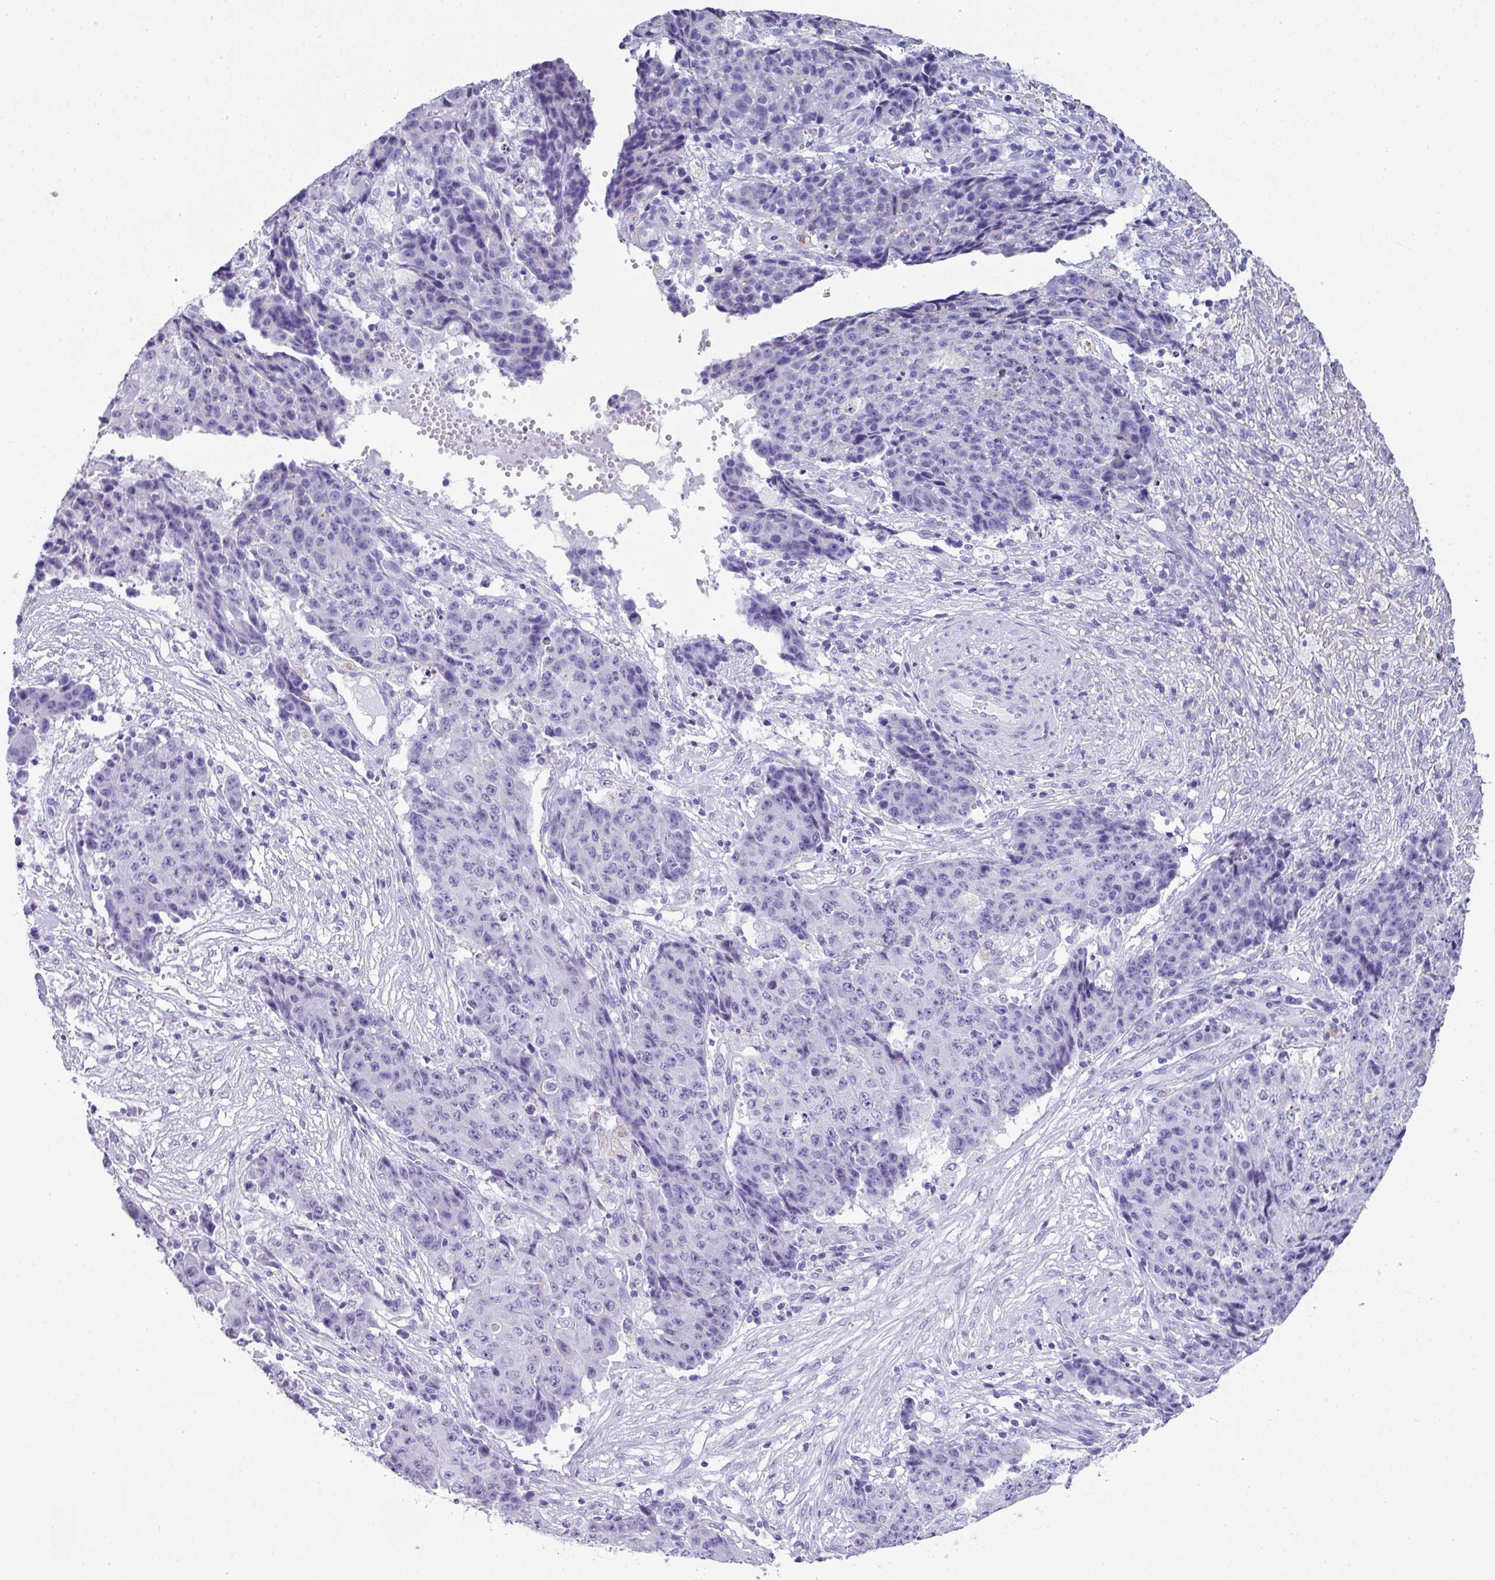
{"staining": {"intensity": "negative", "quantity": "none", "location": "none"}, "tissue": "ovarian cancer", "cell_type": "Tumor cells", "image_type": "cancer", "snomed": [{"axis": "morphology", "description": "Carcinoma, endometroid"}, {"axis": "topography", "description": "Ovary"}], "caption": "High power microscopy histopathology image of an immunohistochemistry (IHC) photomicrograph of ovarian cancer, revealing no significant expression in tumor cells.", "gene": "ZNF568", "patient": {"sex": "female", "age": 42}}